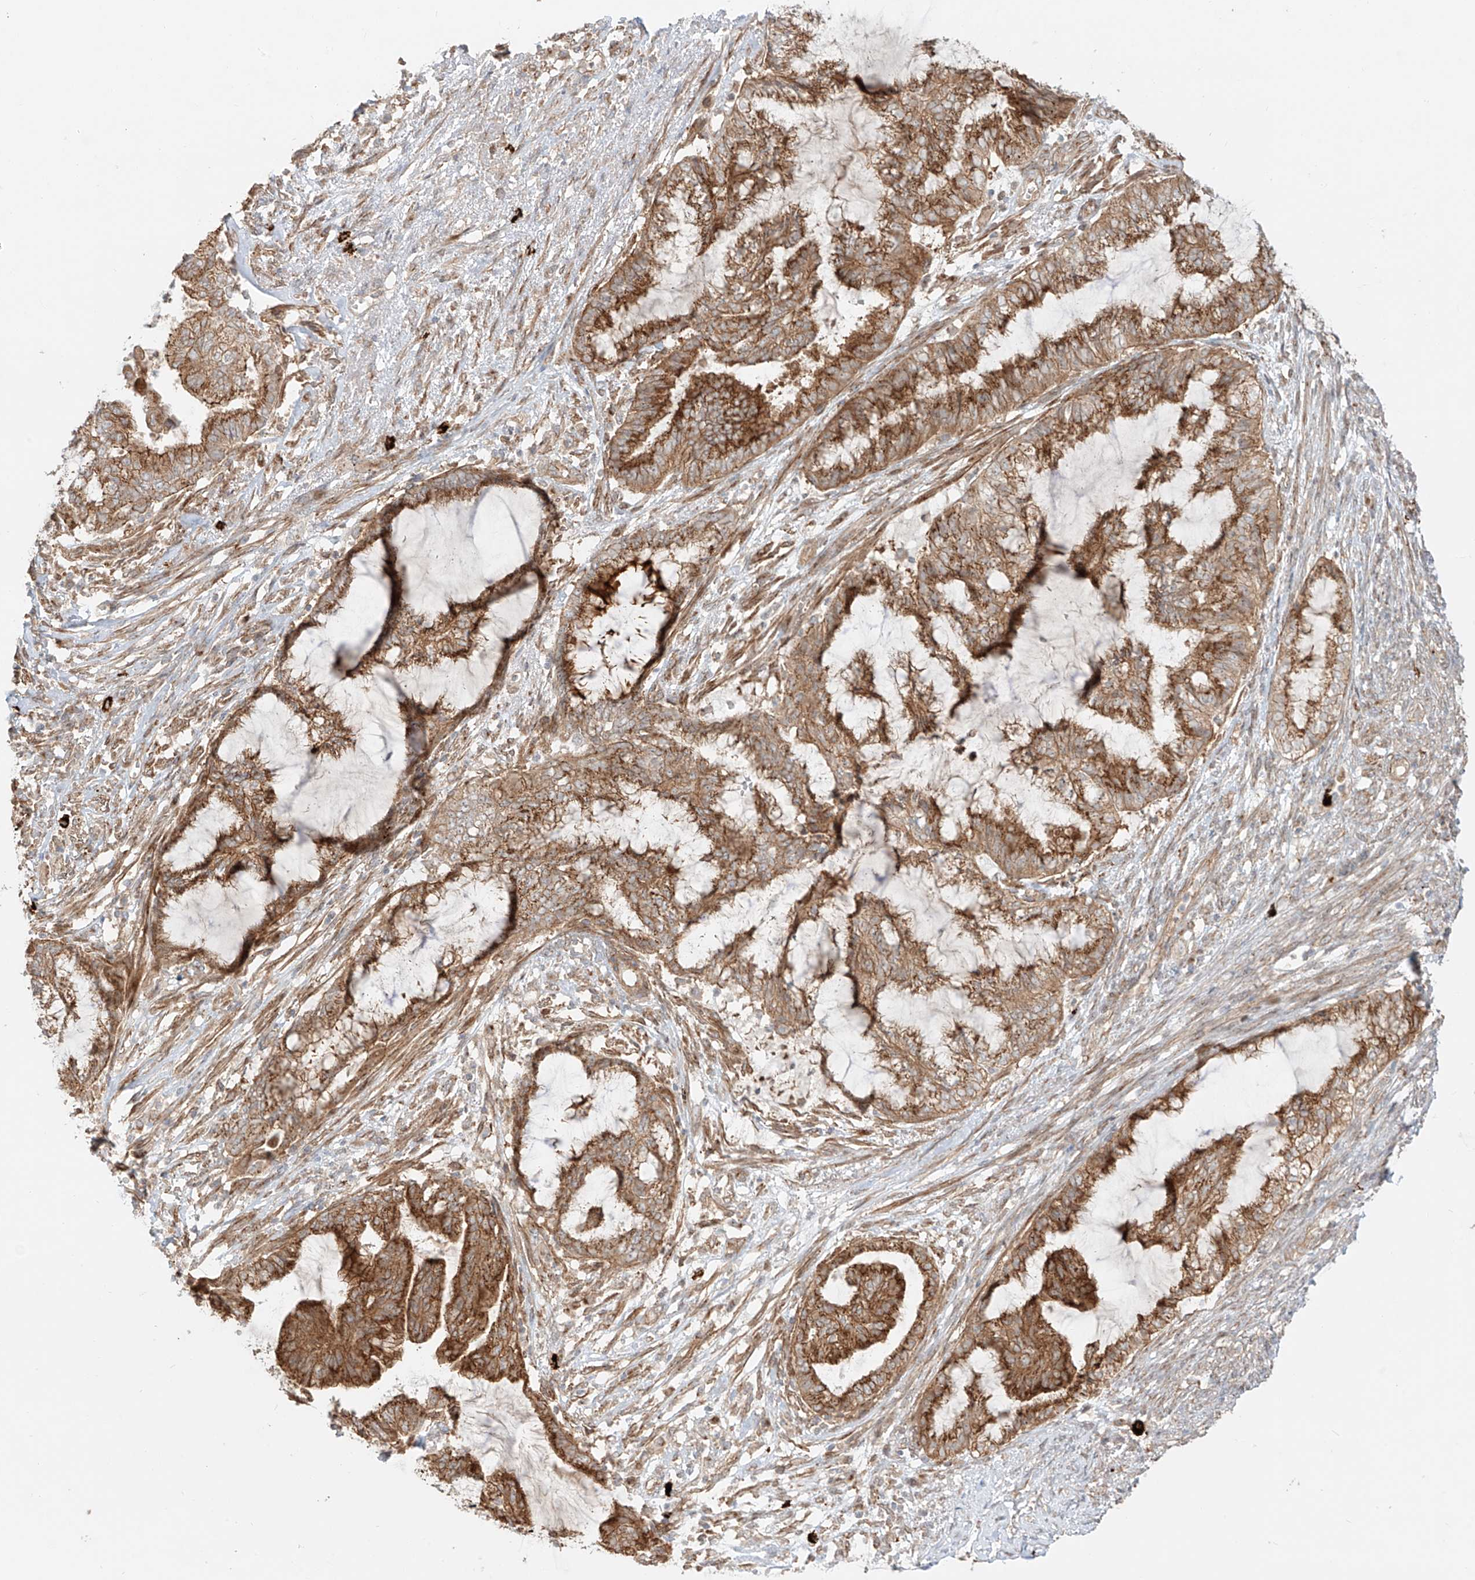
{"staining": {"intensity": "moderate", "quantity": ">75%", "location": "cytoplasmic/membranous"}, "tissue": "endometrial cancer", "cell_type": "Tumor cells", "image_type": "cancer", "snomed": [{"axis": "morphology", "description": "Adenocarcinoma, NOS"}, {"axis": "topography", "description": "Endometrium"}], "caption": "The photomicrograph demonstrates staining of adenocarcinoma (endometrial), revealing moderate cytoplasmic/membranous protein positivity (brown color) within tumor cells.", "gene": "ZNF287", "patient": {"sex": "female", "age": 86}}